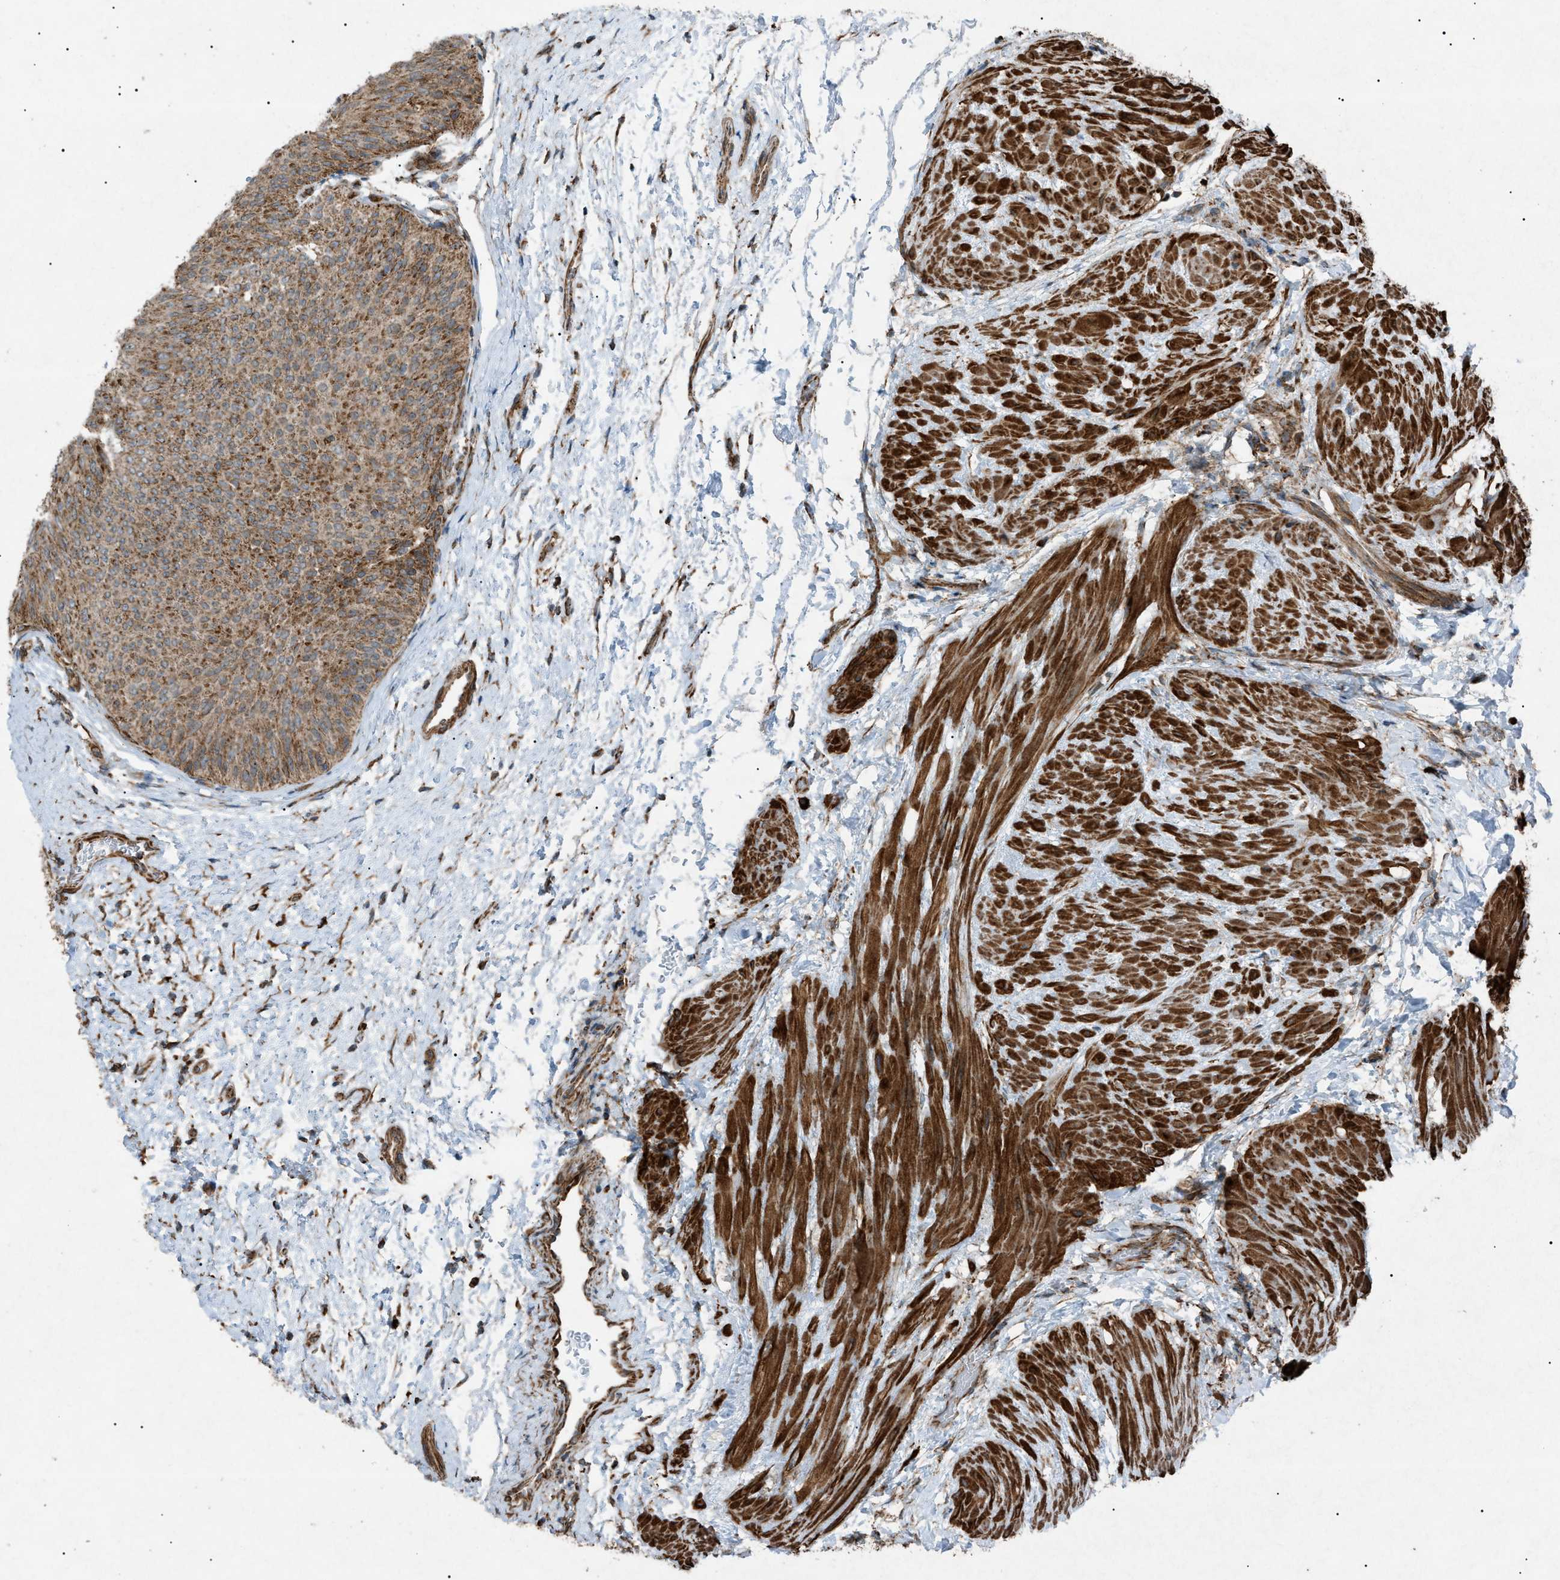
{"staining": {"intensity": "moderate", "quantity": ">75%", "location": "cytoplasmic/membranous"}, "tissue": "urothelial cancer", "cell_type": "Tumor cells", "image_type": "cancer", "snomed": [{"axis": "morphology", "description": "Urothelial carcinoma, Low grade"}, {"axis": "topography", "description": "Urinary bladder"}], "caption": "High-power microscopy captured an immunohistochemistry image of low-grade urothelial carcinoma, revealing moderate cytoplasmic/membranous expression in approximately >75% of tumor cells. (DAB IHC with brightfield microscopy, high magnification).", "gene": "C1GALT1C1", "patient": {"sex": "female", "age": 60}}